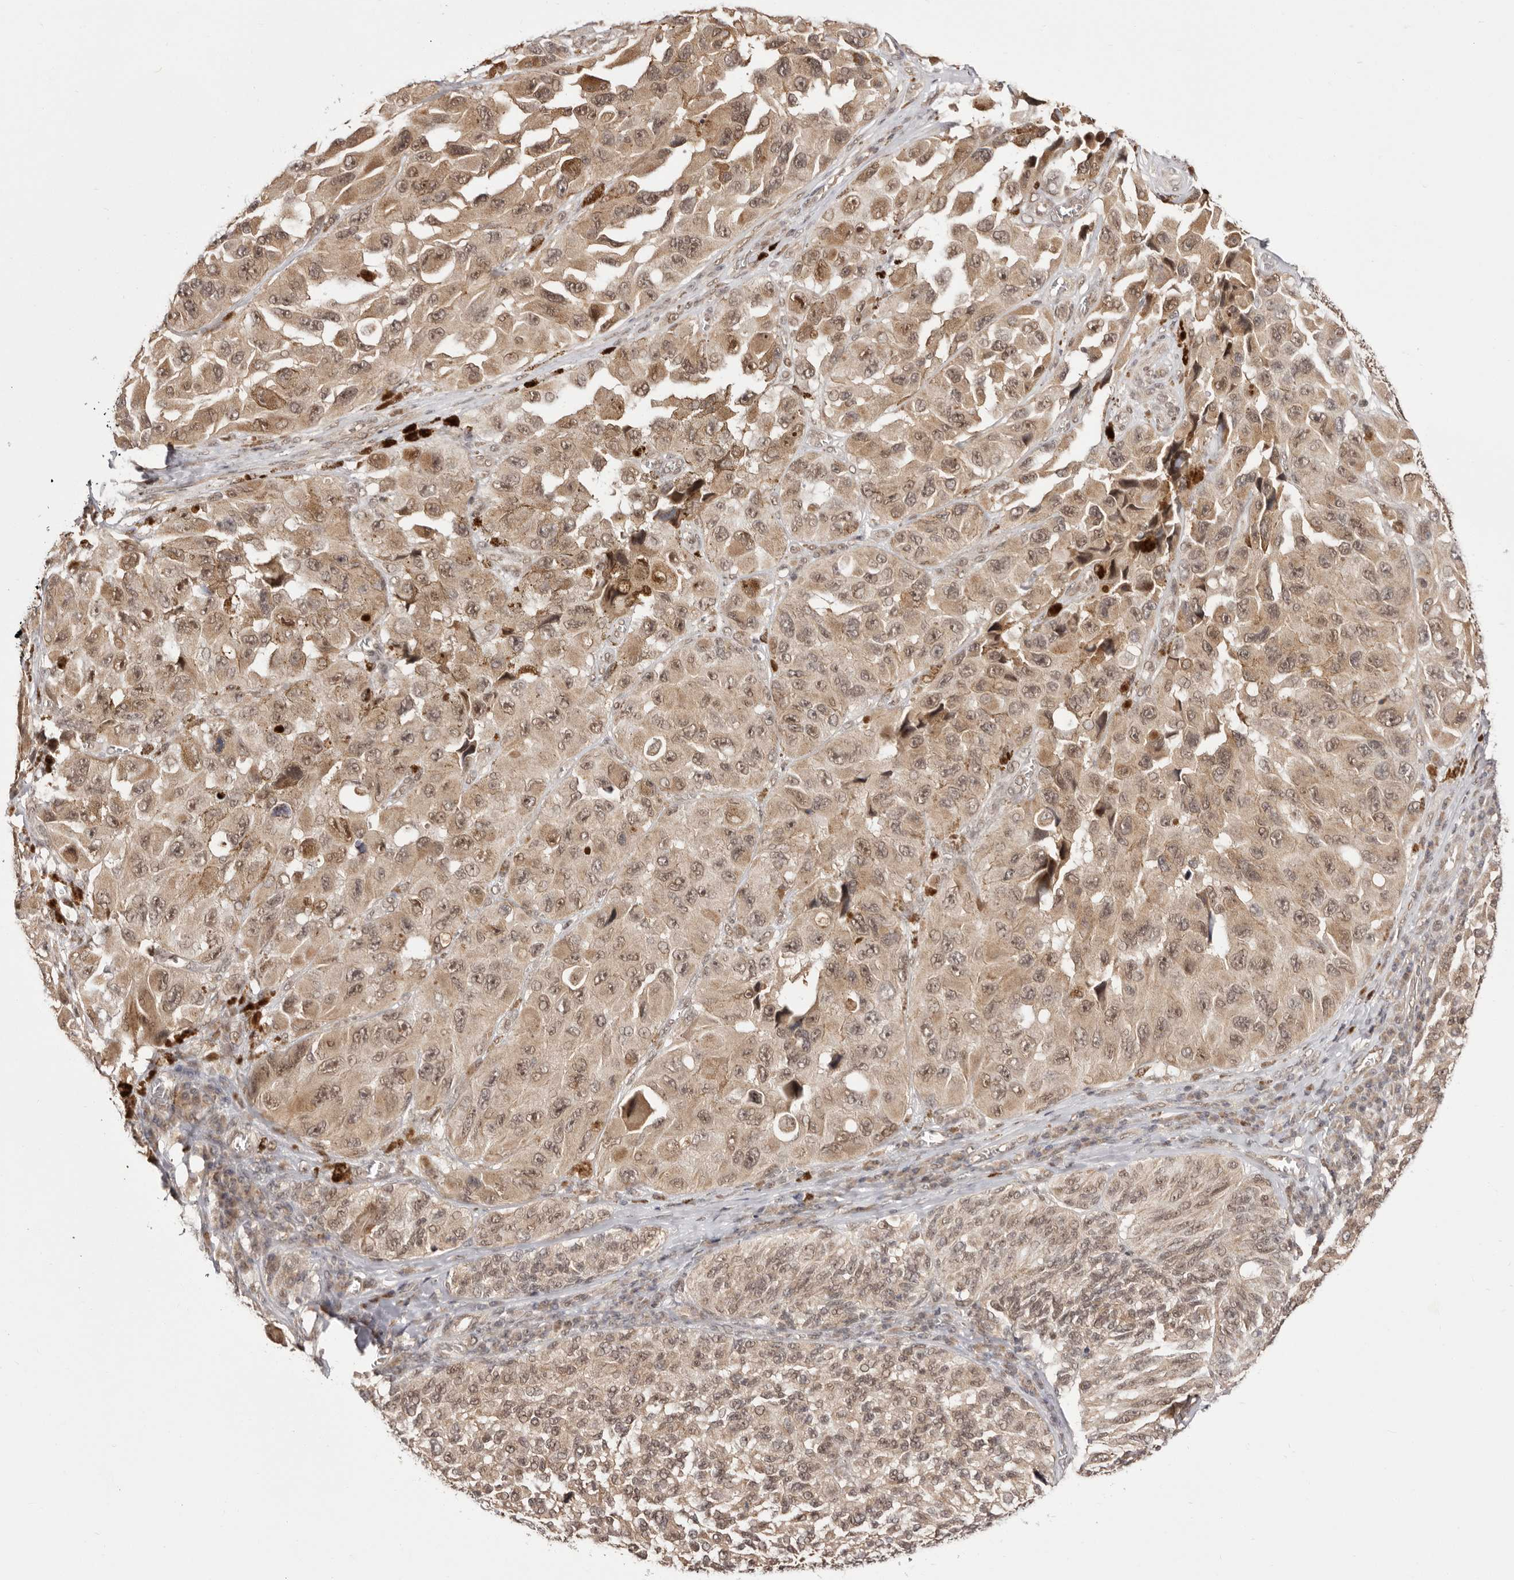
{"staining": {"intensity": "weak", "quantity": ">75%", "location": "cytoplasmic/membranous,nuclear"}, "tissue": "melanoma", "cell_type": "Tumor cells", "image_type": "cancer", "snomed": [{"axis": "morphology", "description": "Malignant melanoma, NOS"}, {"axis": "topography", "description": "Skin"}], "caption": "About >75% of tumor cells in malignant melanoma show weak cytoplasmic/membranous and nuclear protein staining as visualized by brown immunohistochemical staining.", "gene": "MED8", "patient": {"sex": "female", "age": 73}}